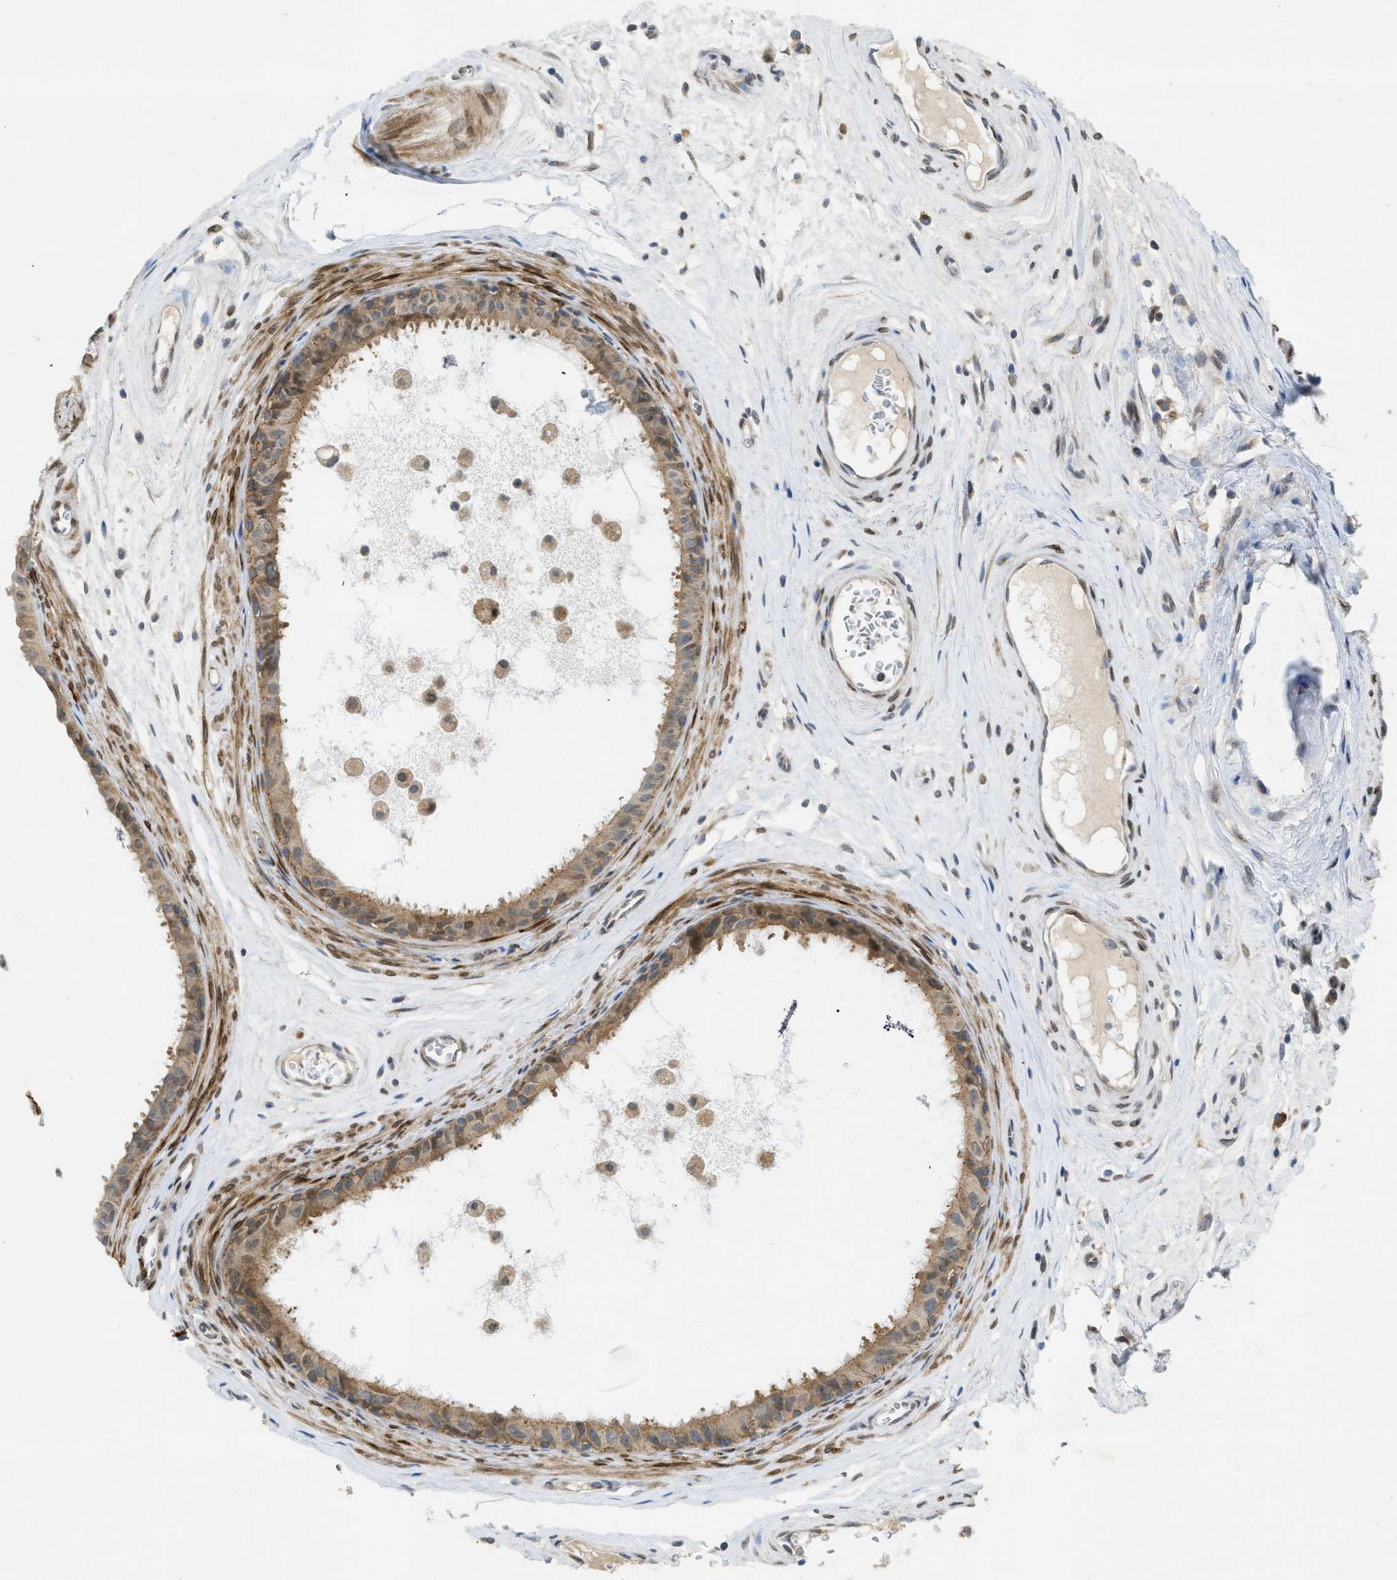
{"staining": {"intensity": "strong", "quantity": ">75%", "location": "cytoplasmic/membranous"}, "tissue": "epididymis", "cell_type": "Glandular cells", "image_type": "normal", "snomed": [{"axis": "morphology", "description": "Normal tissue, NOS"}, {"axis": "morphology", "description": "Inflammation, NOS"}, {"axis": "topography", "description": "Epididymis"}], "caption": "This histopathology image shows immunohistochemistry staining of unremarkable epididymis, with high strong cytoplasmic/membranous staining in approximately >75% of glandular cells.", "gene": "EIF2AK3", "patient": {"sex": "male", "age": 85}}